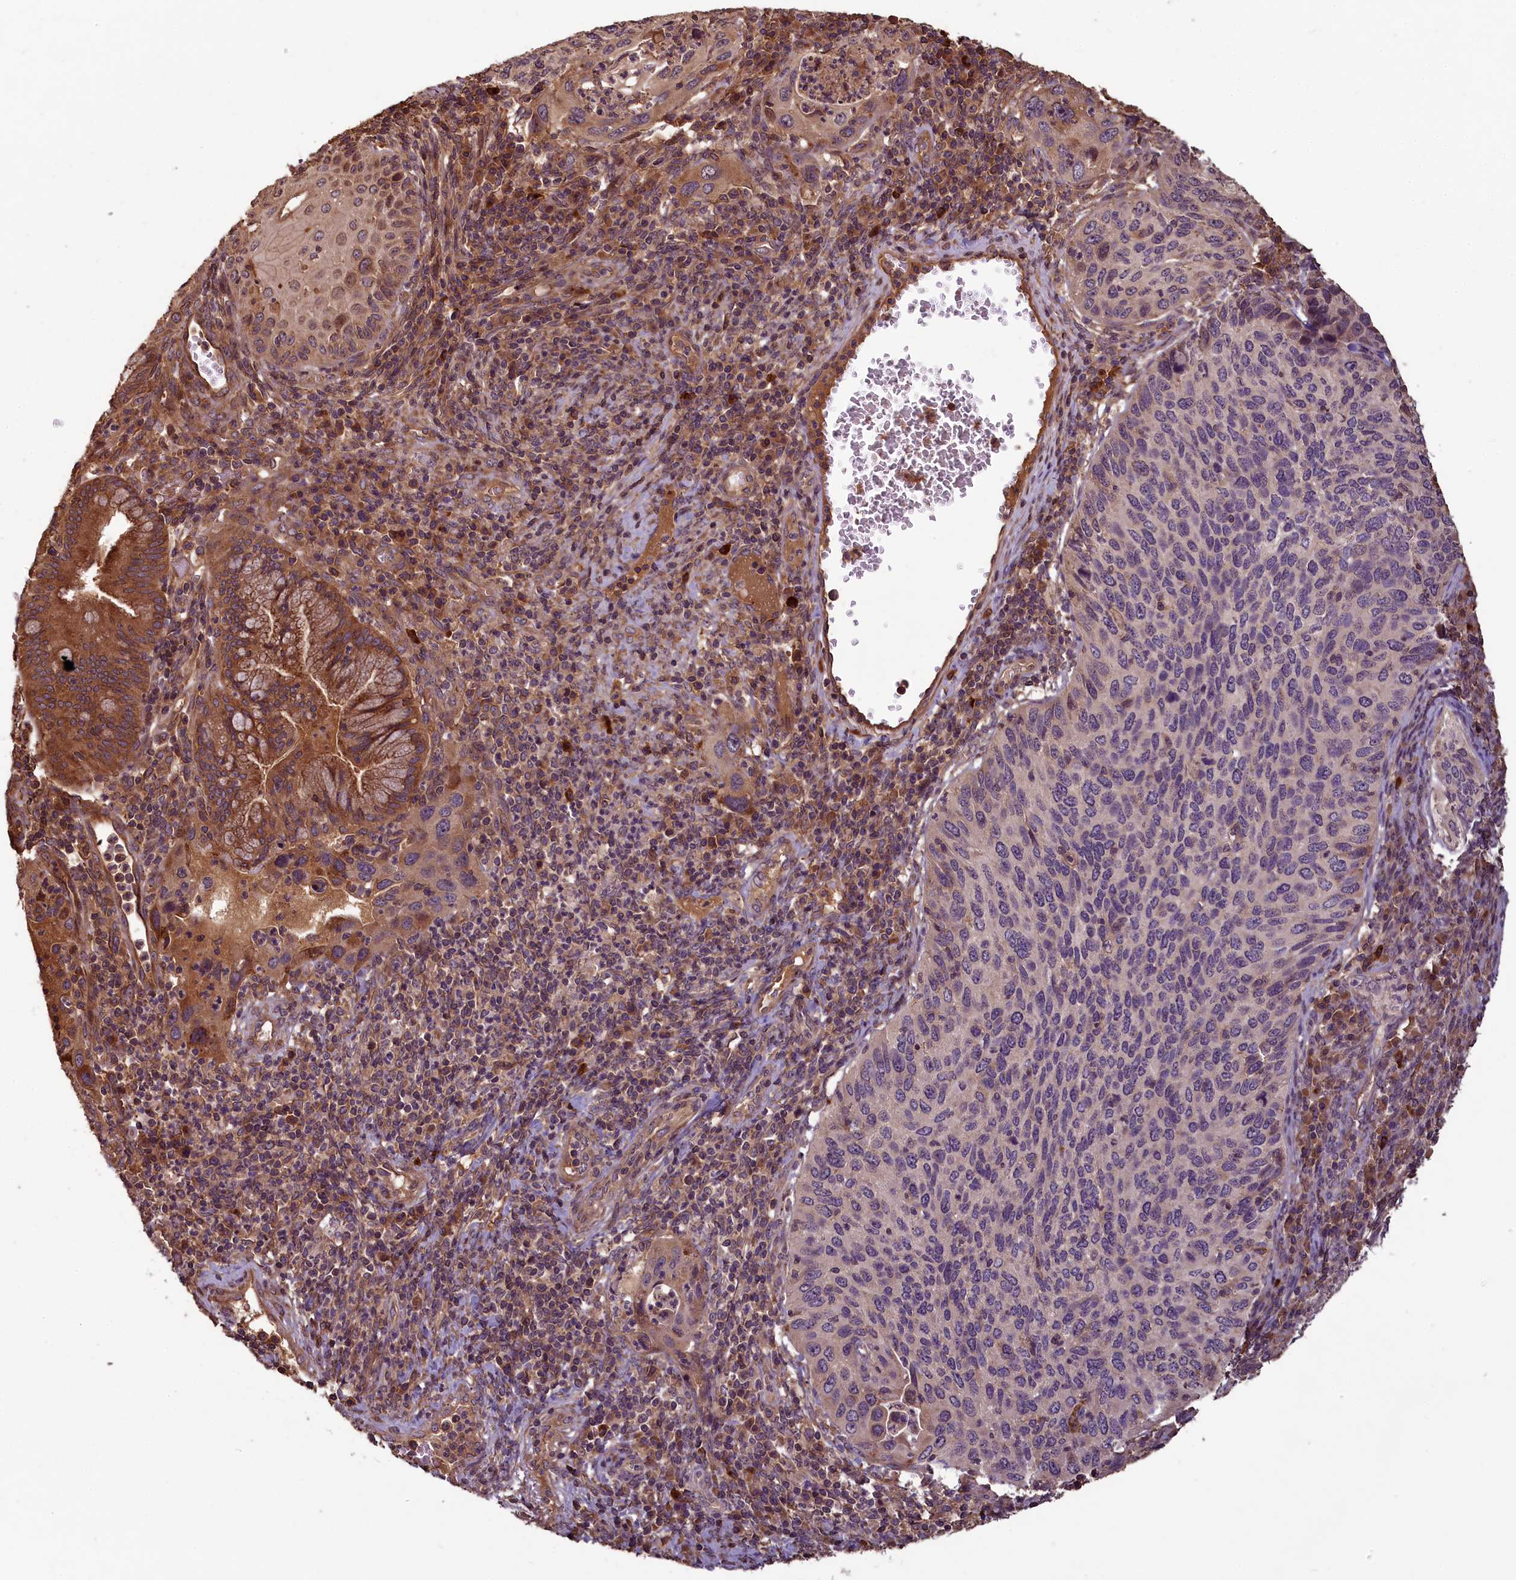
{"staining": {"intensity": "weak", "quantity": "<25%", "location": "cytoplasmic/membranous"}, "tissue": "cervical cancer", "cell_type": "Tumor cells", "image_type": "cancer", "snomed": [{"axis": "morphology", "description": "Squamous cell carcinoma, NOS"}, {"axis": "topography", "description": "Cervix"}], "caption": "This is an immunohistochemistry image of human cervical cancer. There is no positivity in tumor cells.", "gene": "NUDT6", "patient": {"sex": "female", "age": 38}}